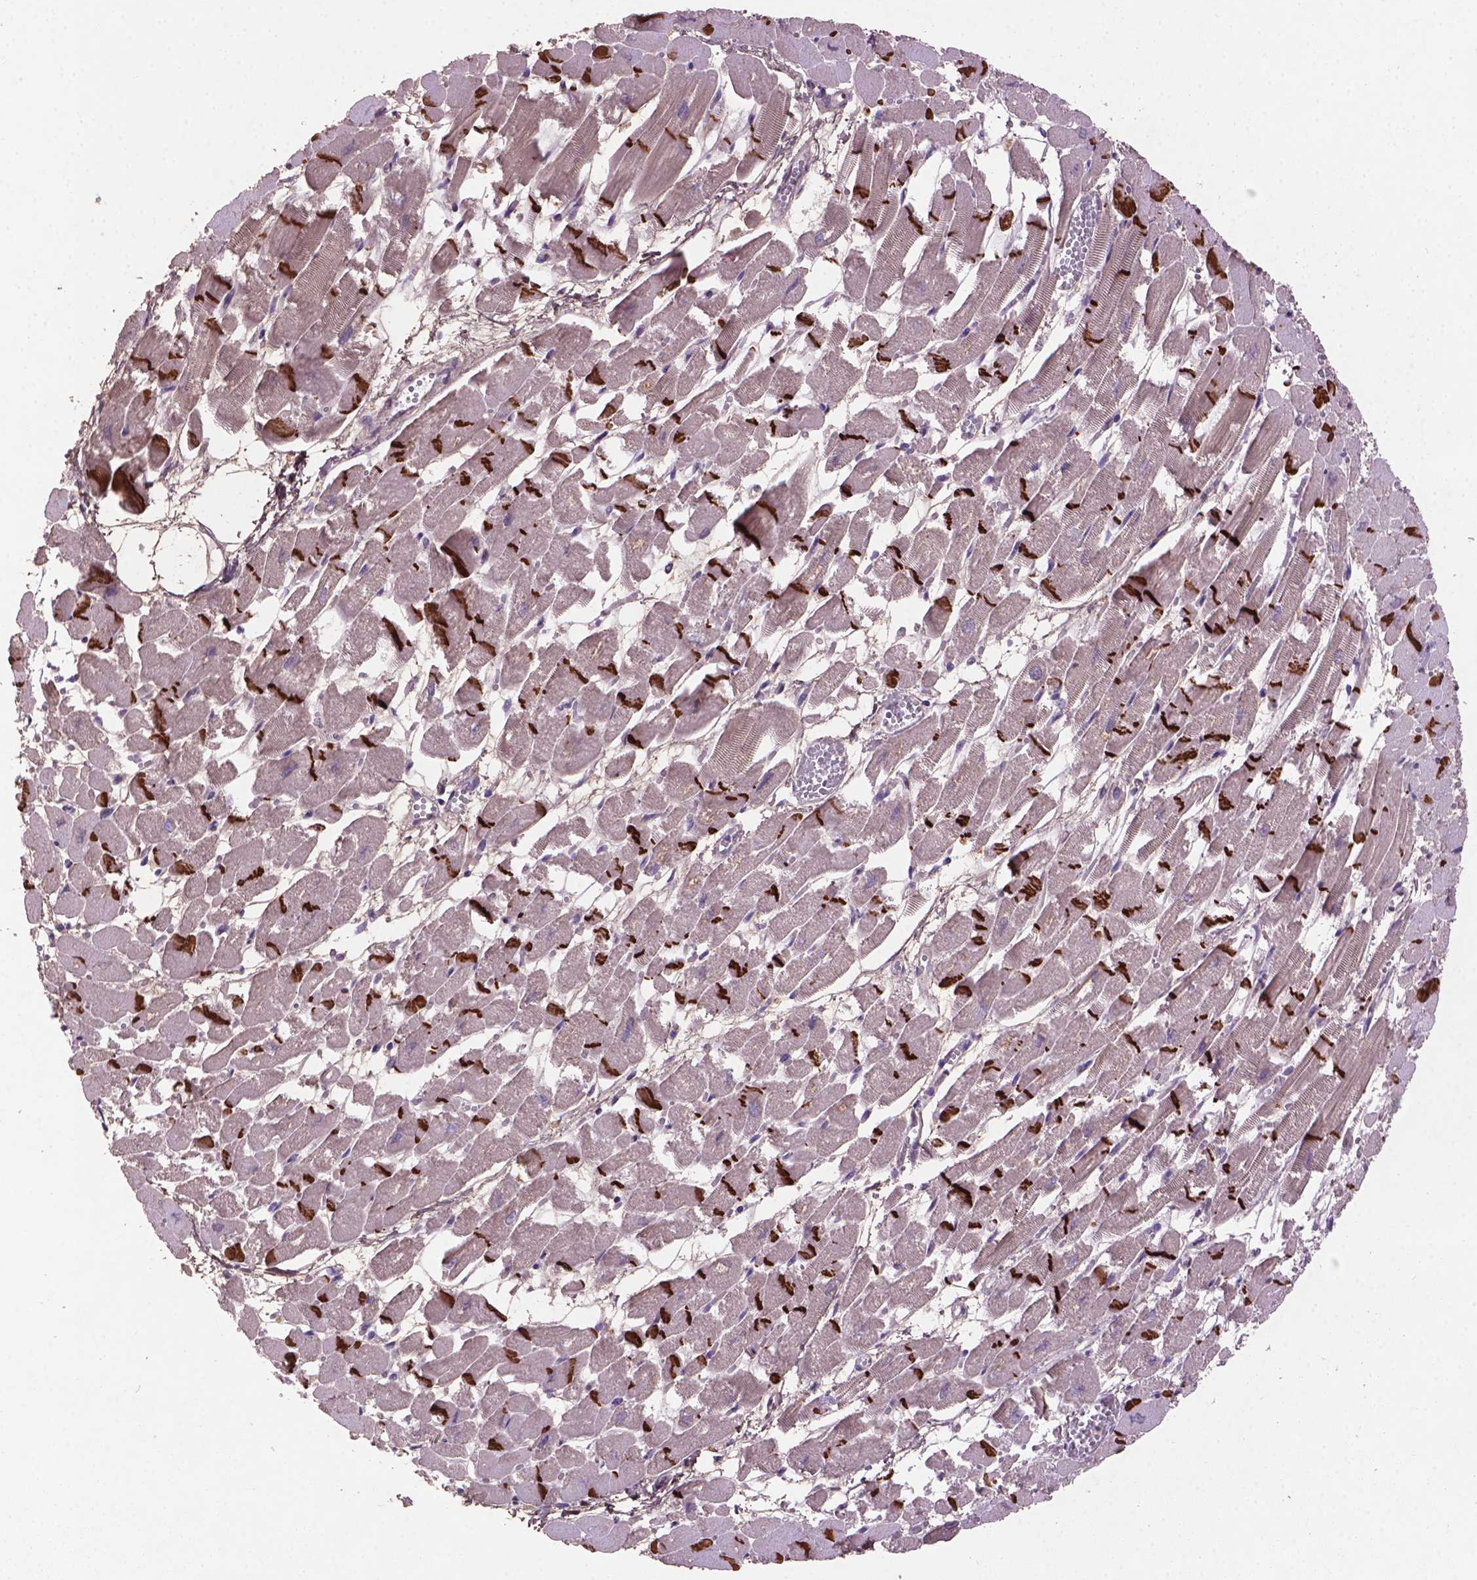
{"staining": {"intensity": "strong", "quantity": "25%-75%", "location": "cytoplasmic/membranous"}, "tissue": "heart muscle", "cell_type": "Cardiomyocytes", "image_type": "normal", "snomed": [{"axis": "morphology", "description": "Normal tissue, NOS"}, {"axis": "topography", "description": "Heart"}], "caption": "Immunohistochemical staining of normal human heart muscle shows strong cytoplasmic/membranous protein positivity in about 25%-75% of cardiomyocytes. (Stains: DAB (3,3'-diaminobenzidine) in brown, nuclei in blue, Microscopy: brightfield microscopy at high magnification).", "gene": "SOX17", "patient": {"sex": "female", "age": 52}}